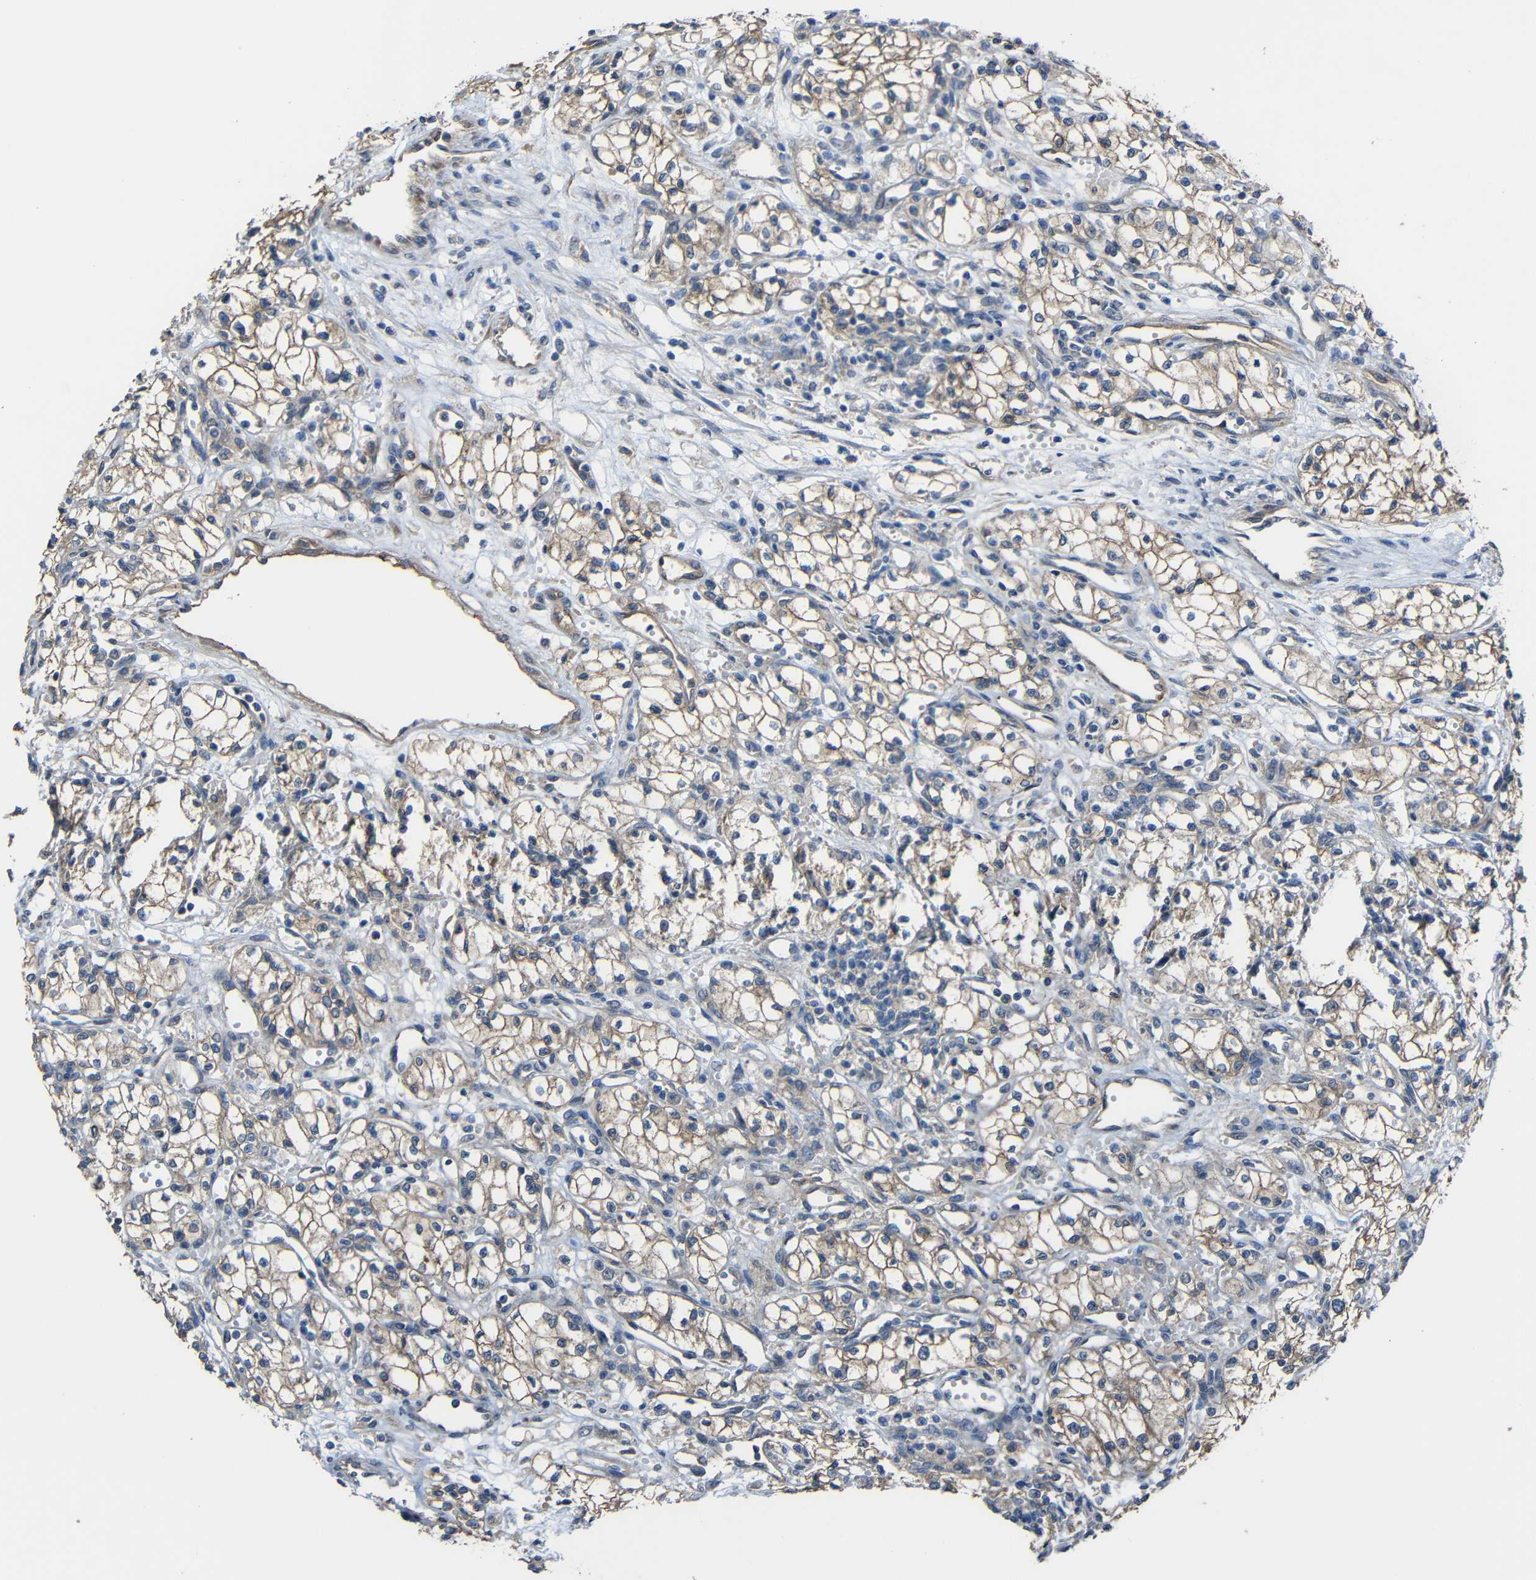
{"staining": {"intensity": "moderate", "quantity": ">75%", "location": "cytoplasmic/membranous"}, "tissue": "renal cancer", "cell_type": "Tumor cells", "image_type": "cancer", "snomed": [{"axis": "morphology", "description": "Normal tissue, NOS"}, {"axis": "morphology", "description": "Adenocarcinoma, NOS"}, {"axis": "topography", "description": "Kidney"}], "caption": "Protein expression analysis of human renal cancer (adenocarcinoma) reveals moderate cytoplasmic/membranous expression in about >75% of tumor cells. Ihc stains the protein in brown and the nuclei are stained blue.", "gene": "CHST9", "patient": {"sex": "male", "age": 59}}